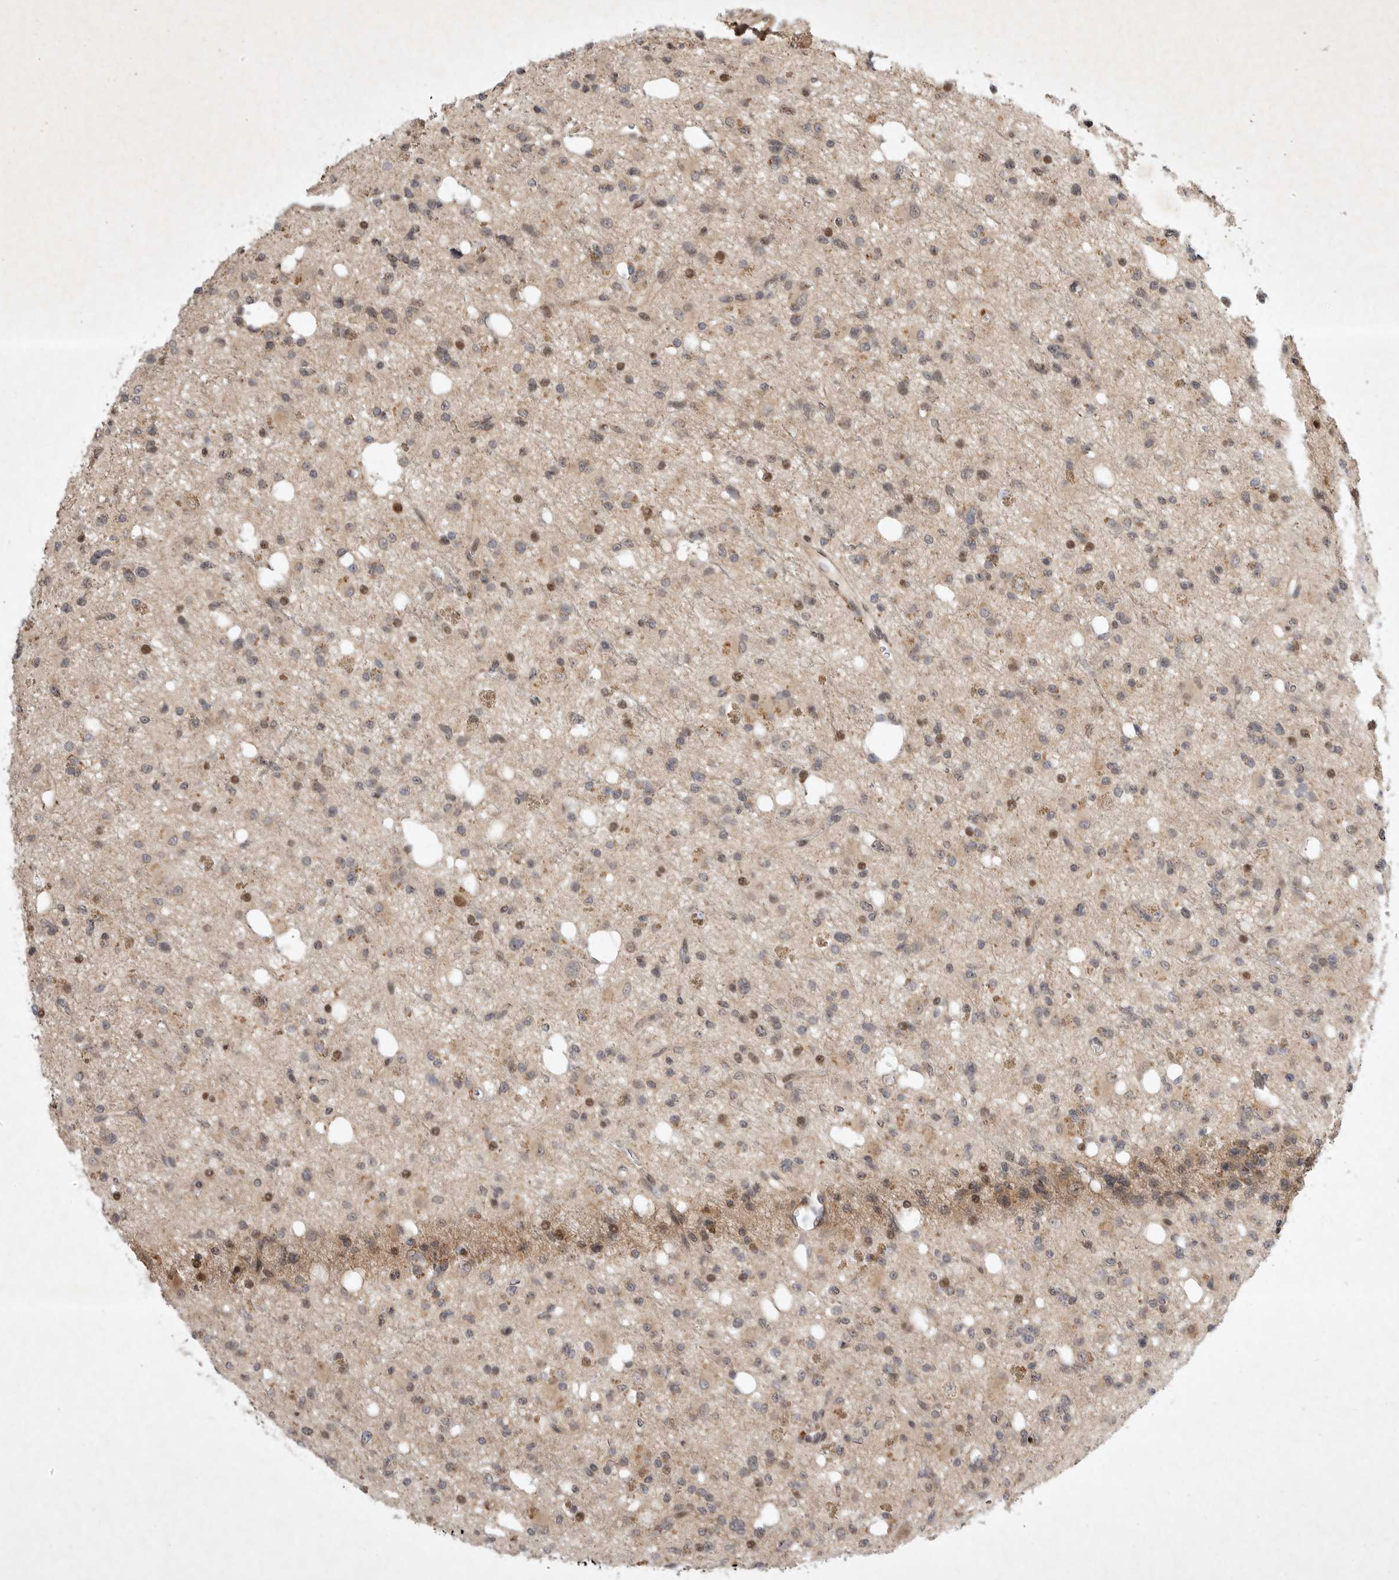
{"staining": {"intensity": "moderate", "quantity": "<25%", "location": "nuclear"}, "tissue": "glioma", "cell_type": "Tumor cells", "image_type": "cancer", "snomed": [{"axis": "morphology", "description": "Glioma, malignant, High grade"}, {"axis": "topography", "description": "Brain"}], "caption": "Approximately <25% of tumor cells in malignant high-grade glioma show moderate nuclear protein staining as visualized by brown immunohistochemical staining.", "gene": "EIF2AK1", "patient": {"sex": "female", "age": 62}}